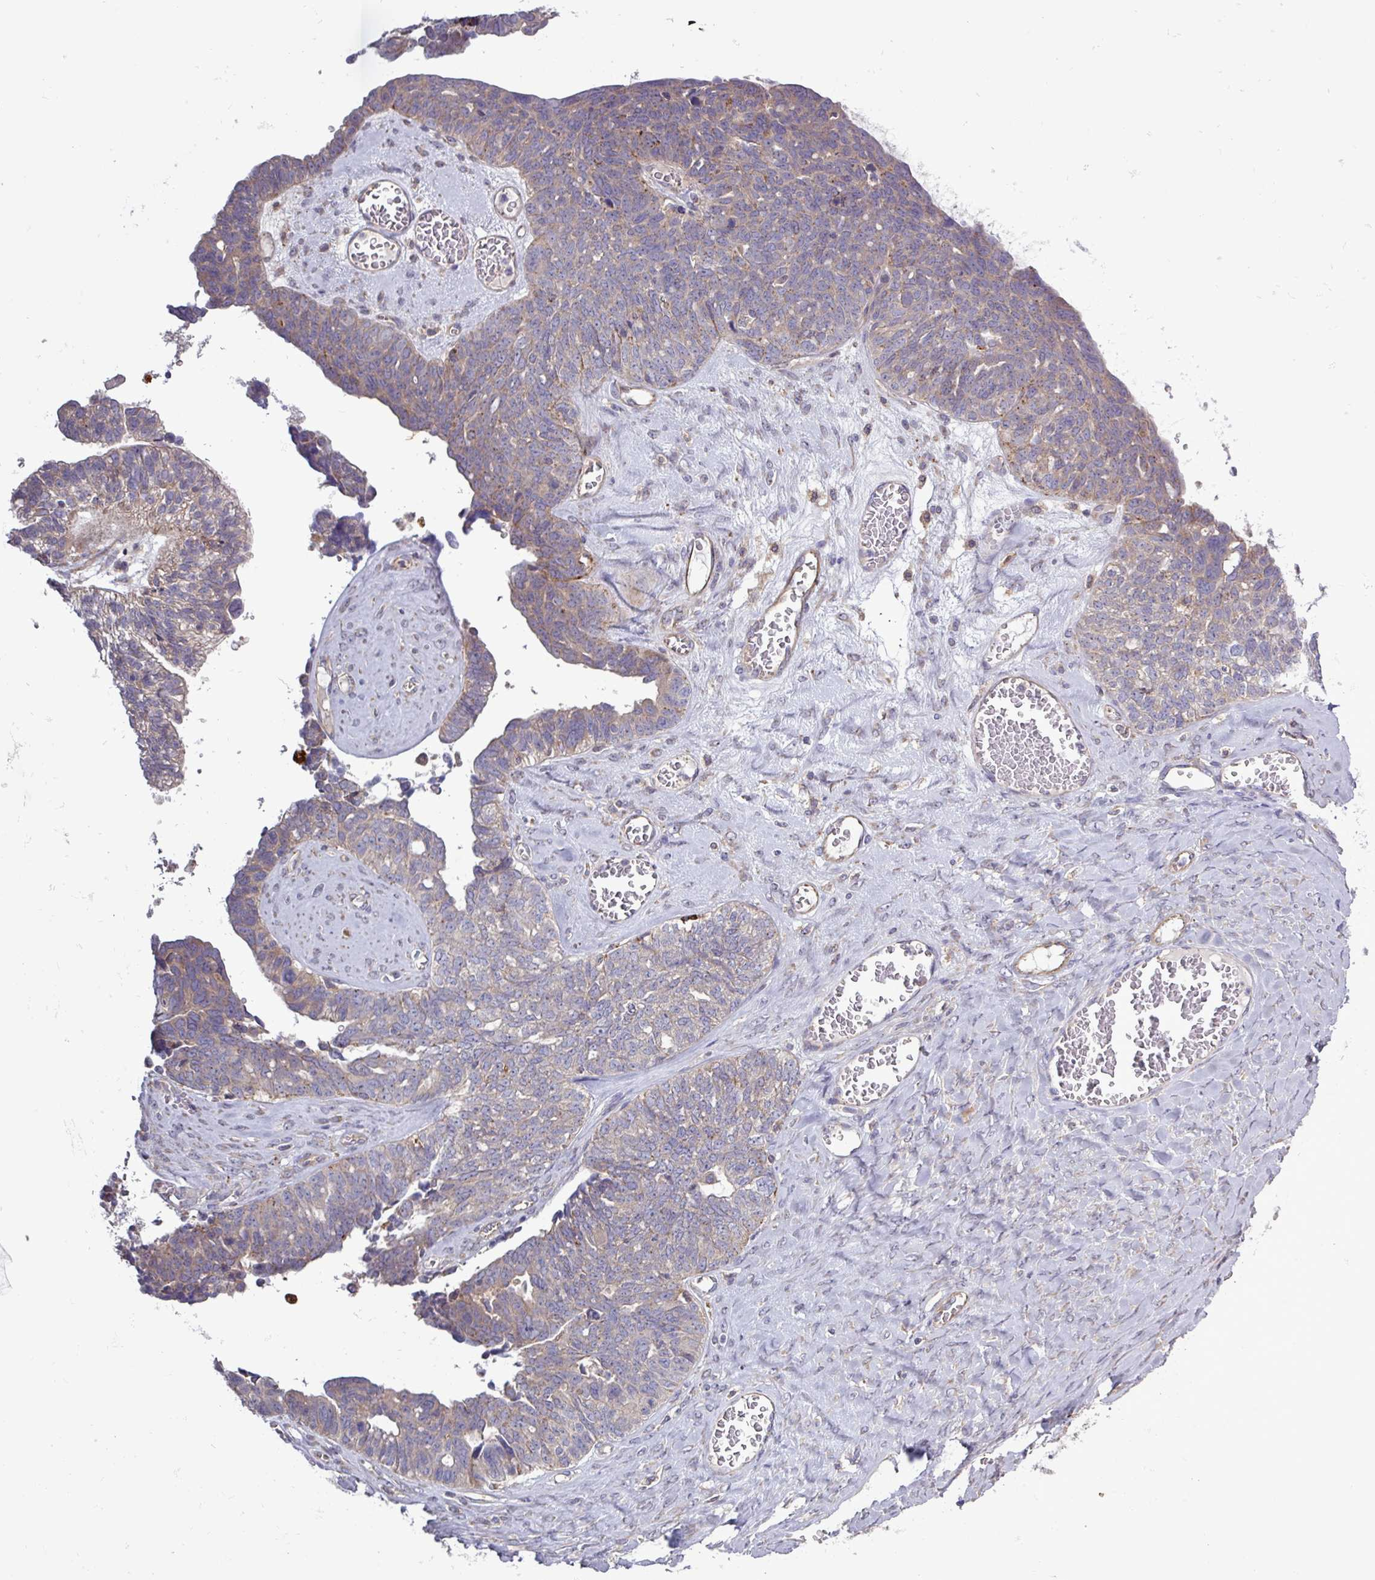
{"staining": {"intensity": "negative", "quantity": "none", "location": "none"}, "tissue": "ovarian cancer", "cell_type": "Tumor cells", "image_type": "cancer", "snomed": [{"axis": "morphology", "description": "Cystadenocarcinoma, serous, NOS"}, {"axis": "topography", "description": "Ovary"}], "caption": "High power microscopy histopathology image of an IHC micrograph of ovarian cancer, revealing no significant staining in tumor cells.", "gene": "PLIN2", "patient": {"sex": "female", "age": 79}}